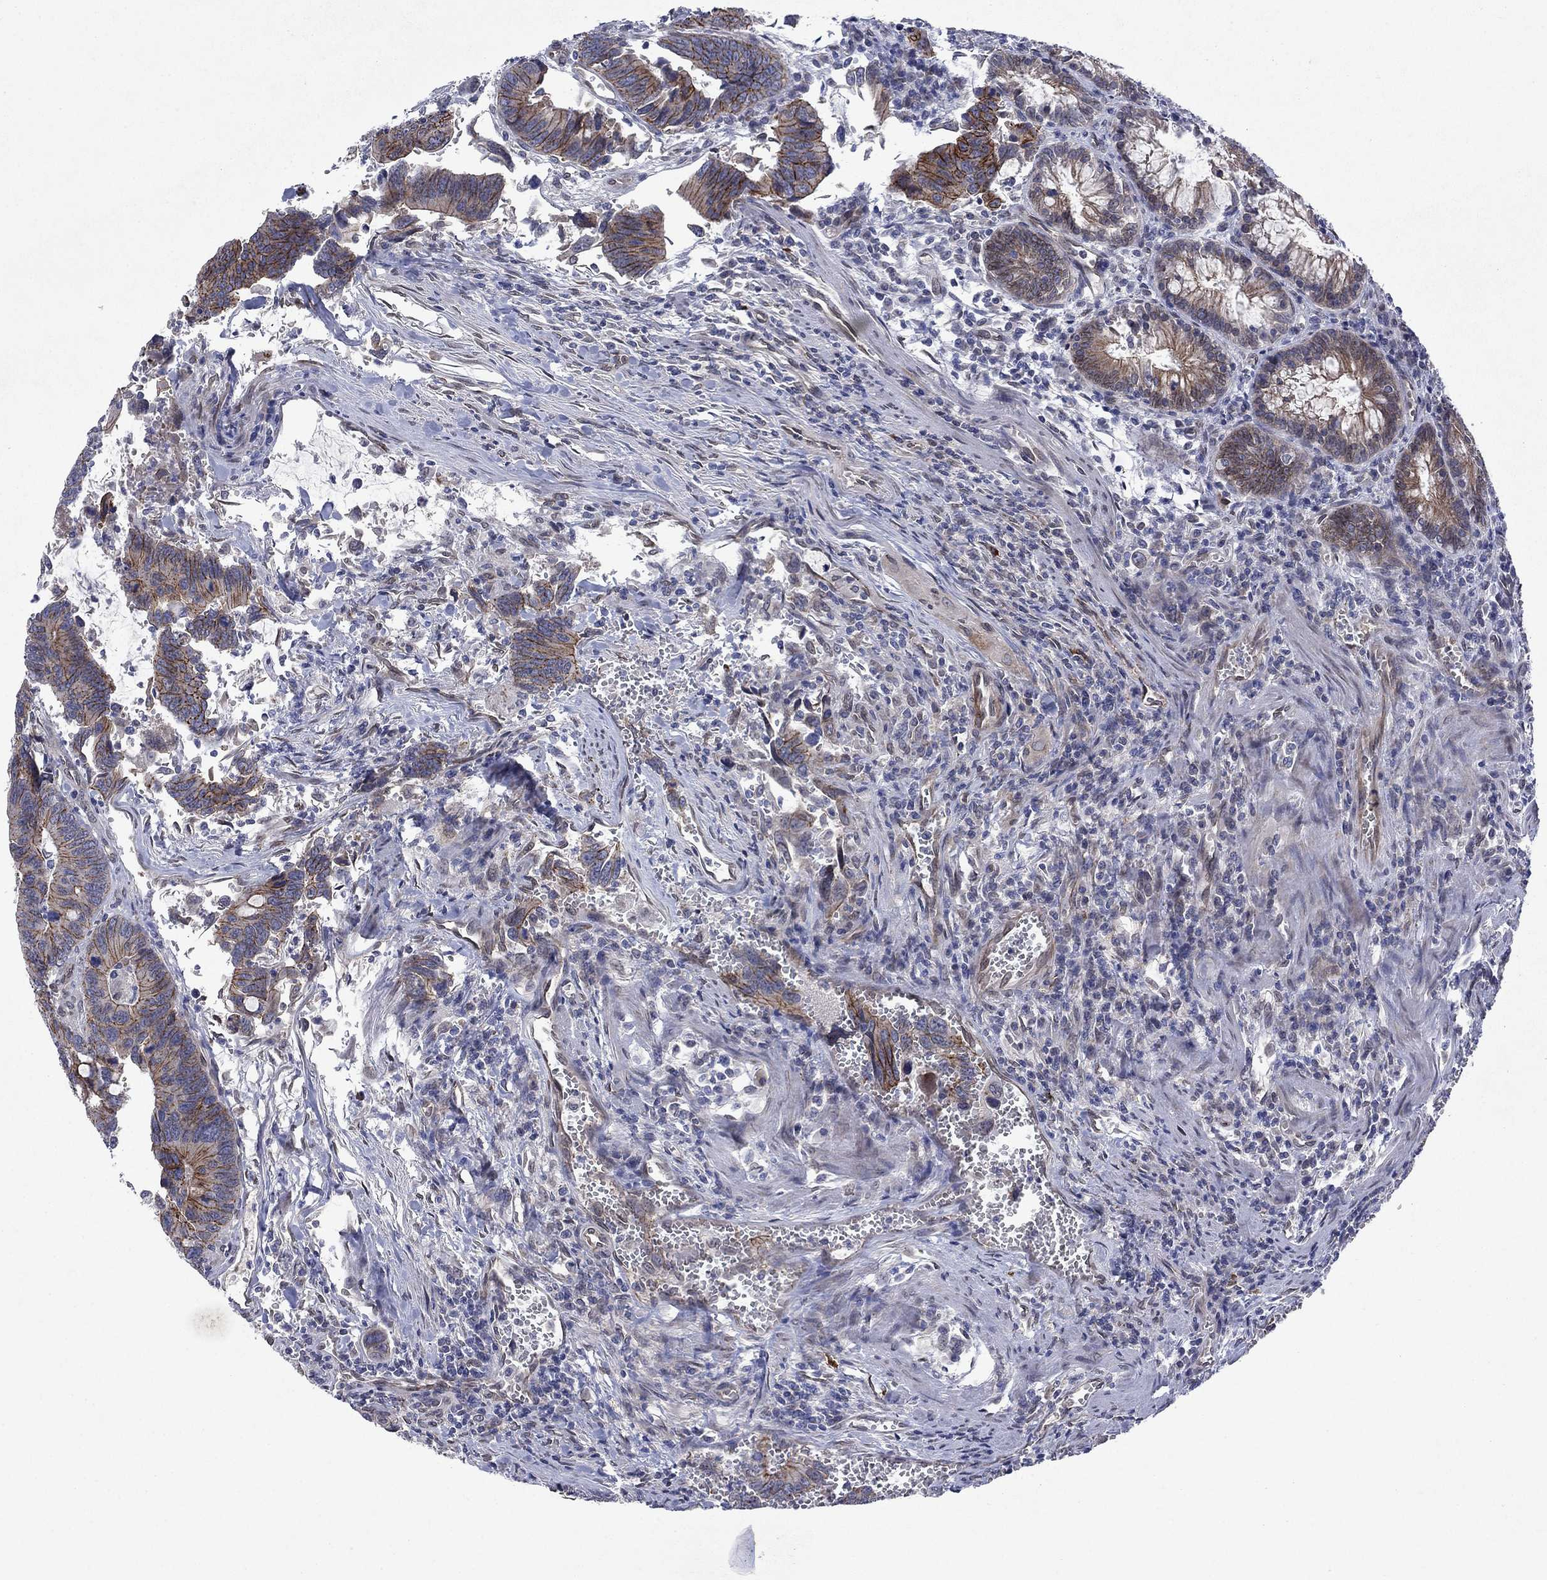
{"staining": {"intensity": "moderate", "quantity": ">75%", "location": "cytoplasmic/membranous"}, "tissue": "colorectal cancer", "cell_type": "Tumor cells", "image_type": "cancer", "snomed": [{"axis": "morphology", "description": "Adenocarcinoma, NOS"}, {"axis": "topography", "description": "Rectum"}], "caption": "This micrograph demonstrates IHC staining of human adenocarcinoma (colorectal), with medium moderate cytoplasmic/membranous expression in about >75% of tumor cells.", "gene": "EMC9", "patient": {"sex": "male", "age": 67}}